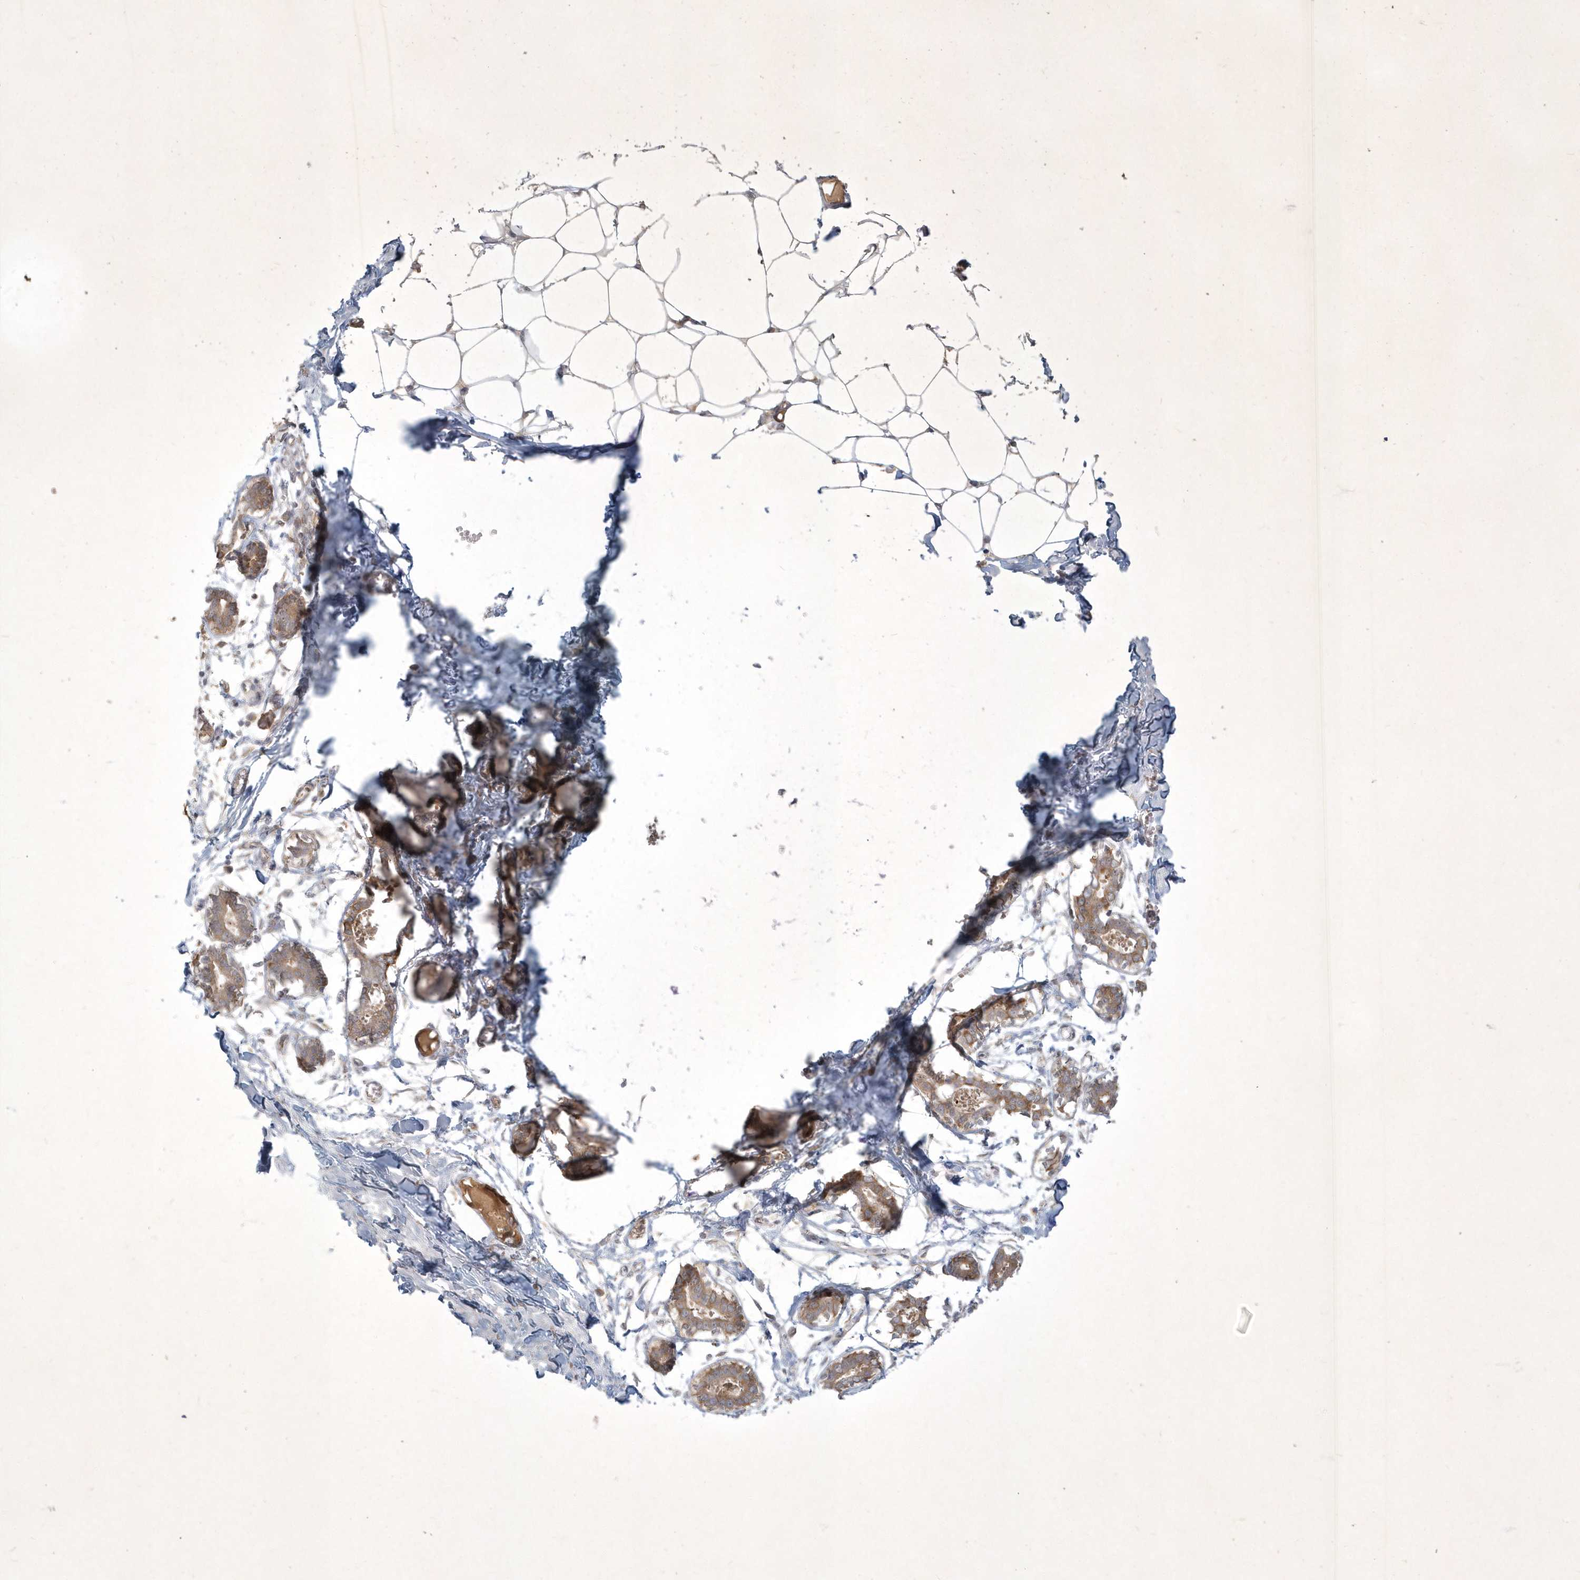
{"staining": {"intensity": "negative", "quantity": "none", "location": "none"}, "tissue": "breast", "cell_type": "Adipocytes", "image_type": "normal", "snomed": [{"axis": "morphology", "description": "Normal tissue, NOS"}, {"axis": "topography", "description": "Breast"}], "caption": "IHC image of benign human breast stained for a protein (brown), which demonstrates no expression in adipocytes.", "gene": "BOD1L2", "patient": {"sex": "female", "age": 27}}